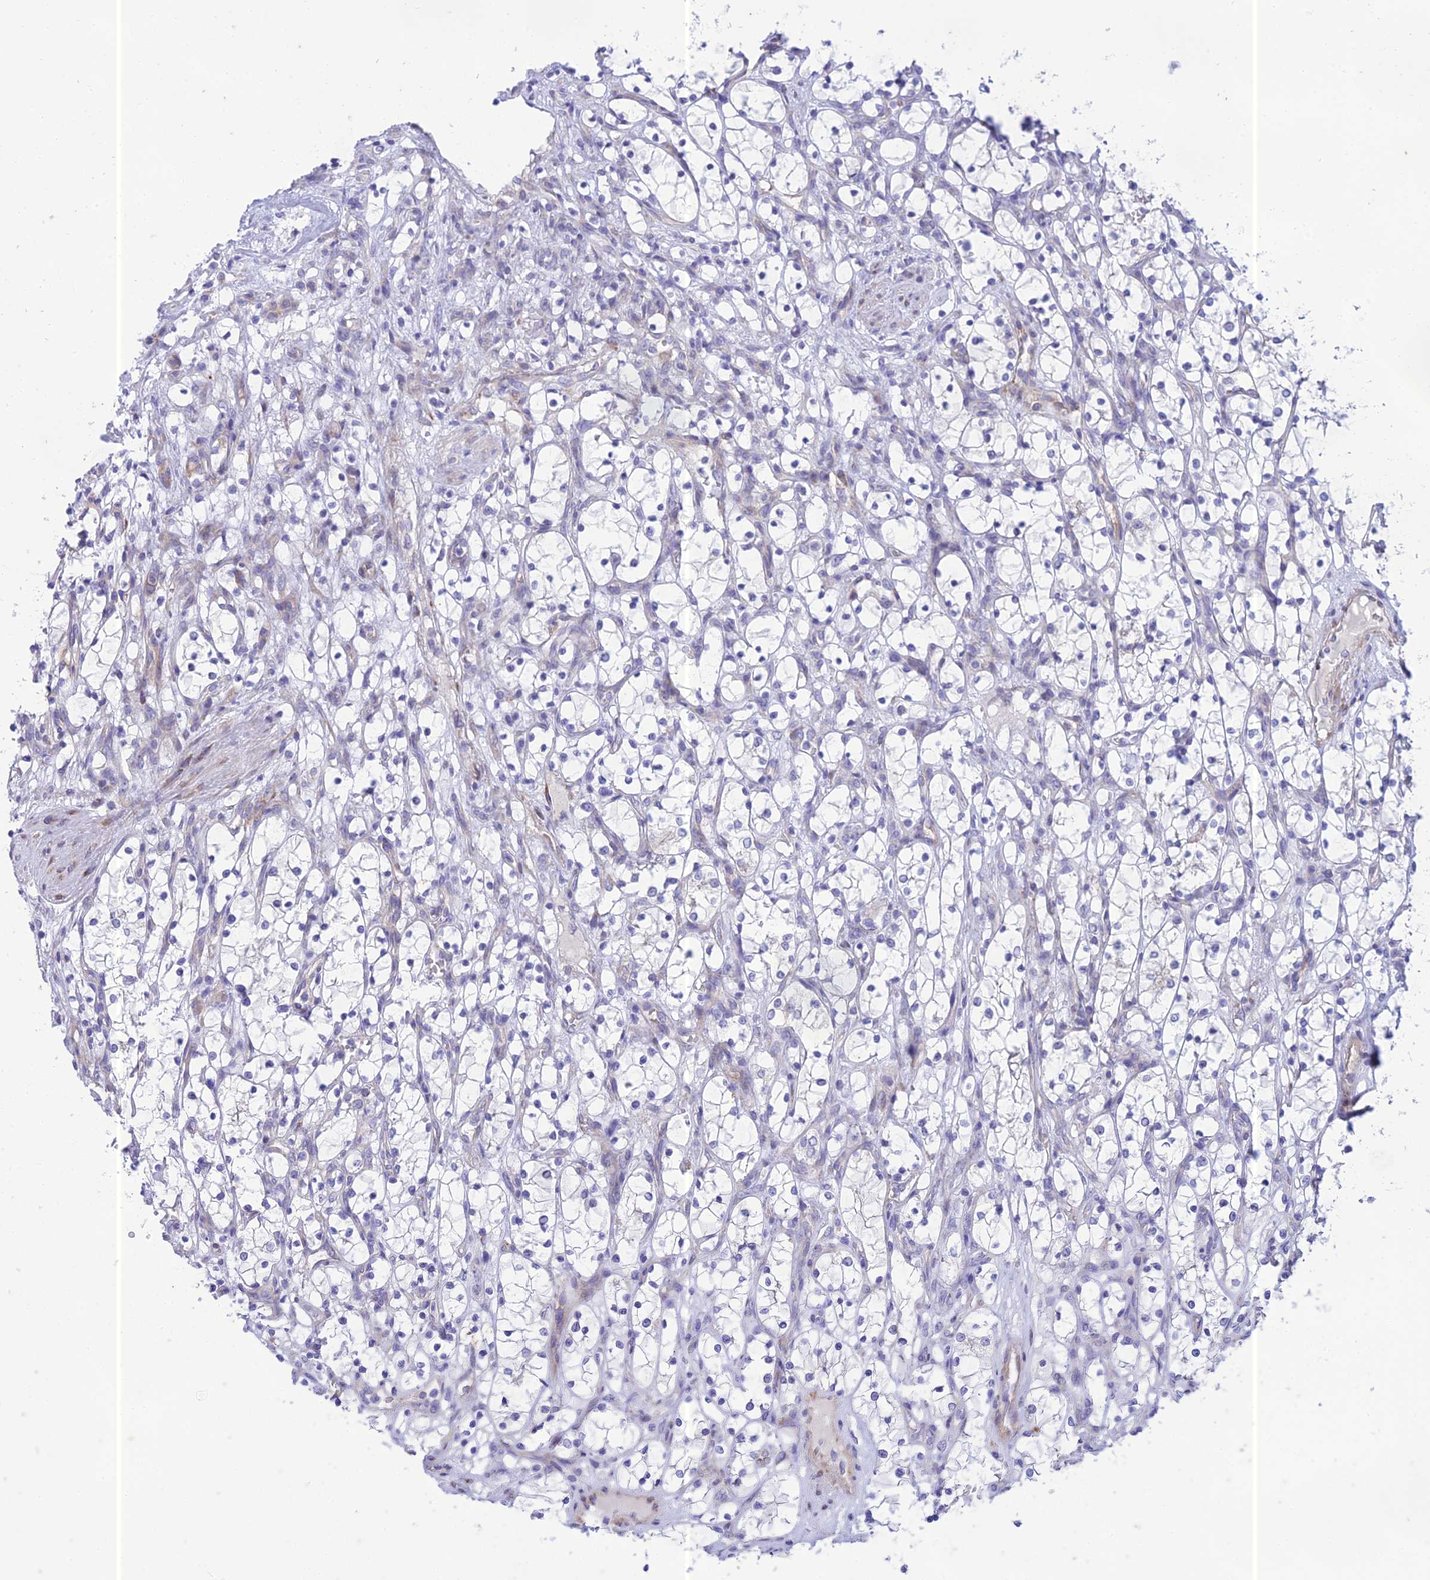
{"staining": {"intensity": "negative", "quantity": "none", "location": "none"}, "tissue": "renal cancer", "cell_type": "Tumor cells", "image_type": "cancer", "snomed": [{"axis": "morphology", "description": "Adenocarcinoma, NOS"}, {"axis": "topography", "description": "Kidney"}], "caption": "An immunohistochemistry histopathology image of adenocarcinoma (renal) is shown. There is no staining in tumor cells of adenocarcinoma (renal). (Stains: DAB immunohistochemistry with hematoxylin counter stain, Microscopy: brightfield microscopy at high magnification).", "gene": "PTCD2", "patient": {"sex": "female", "age": 69}}